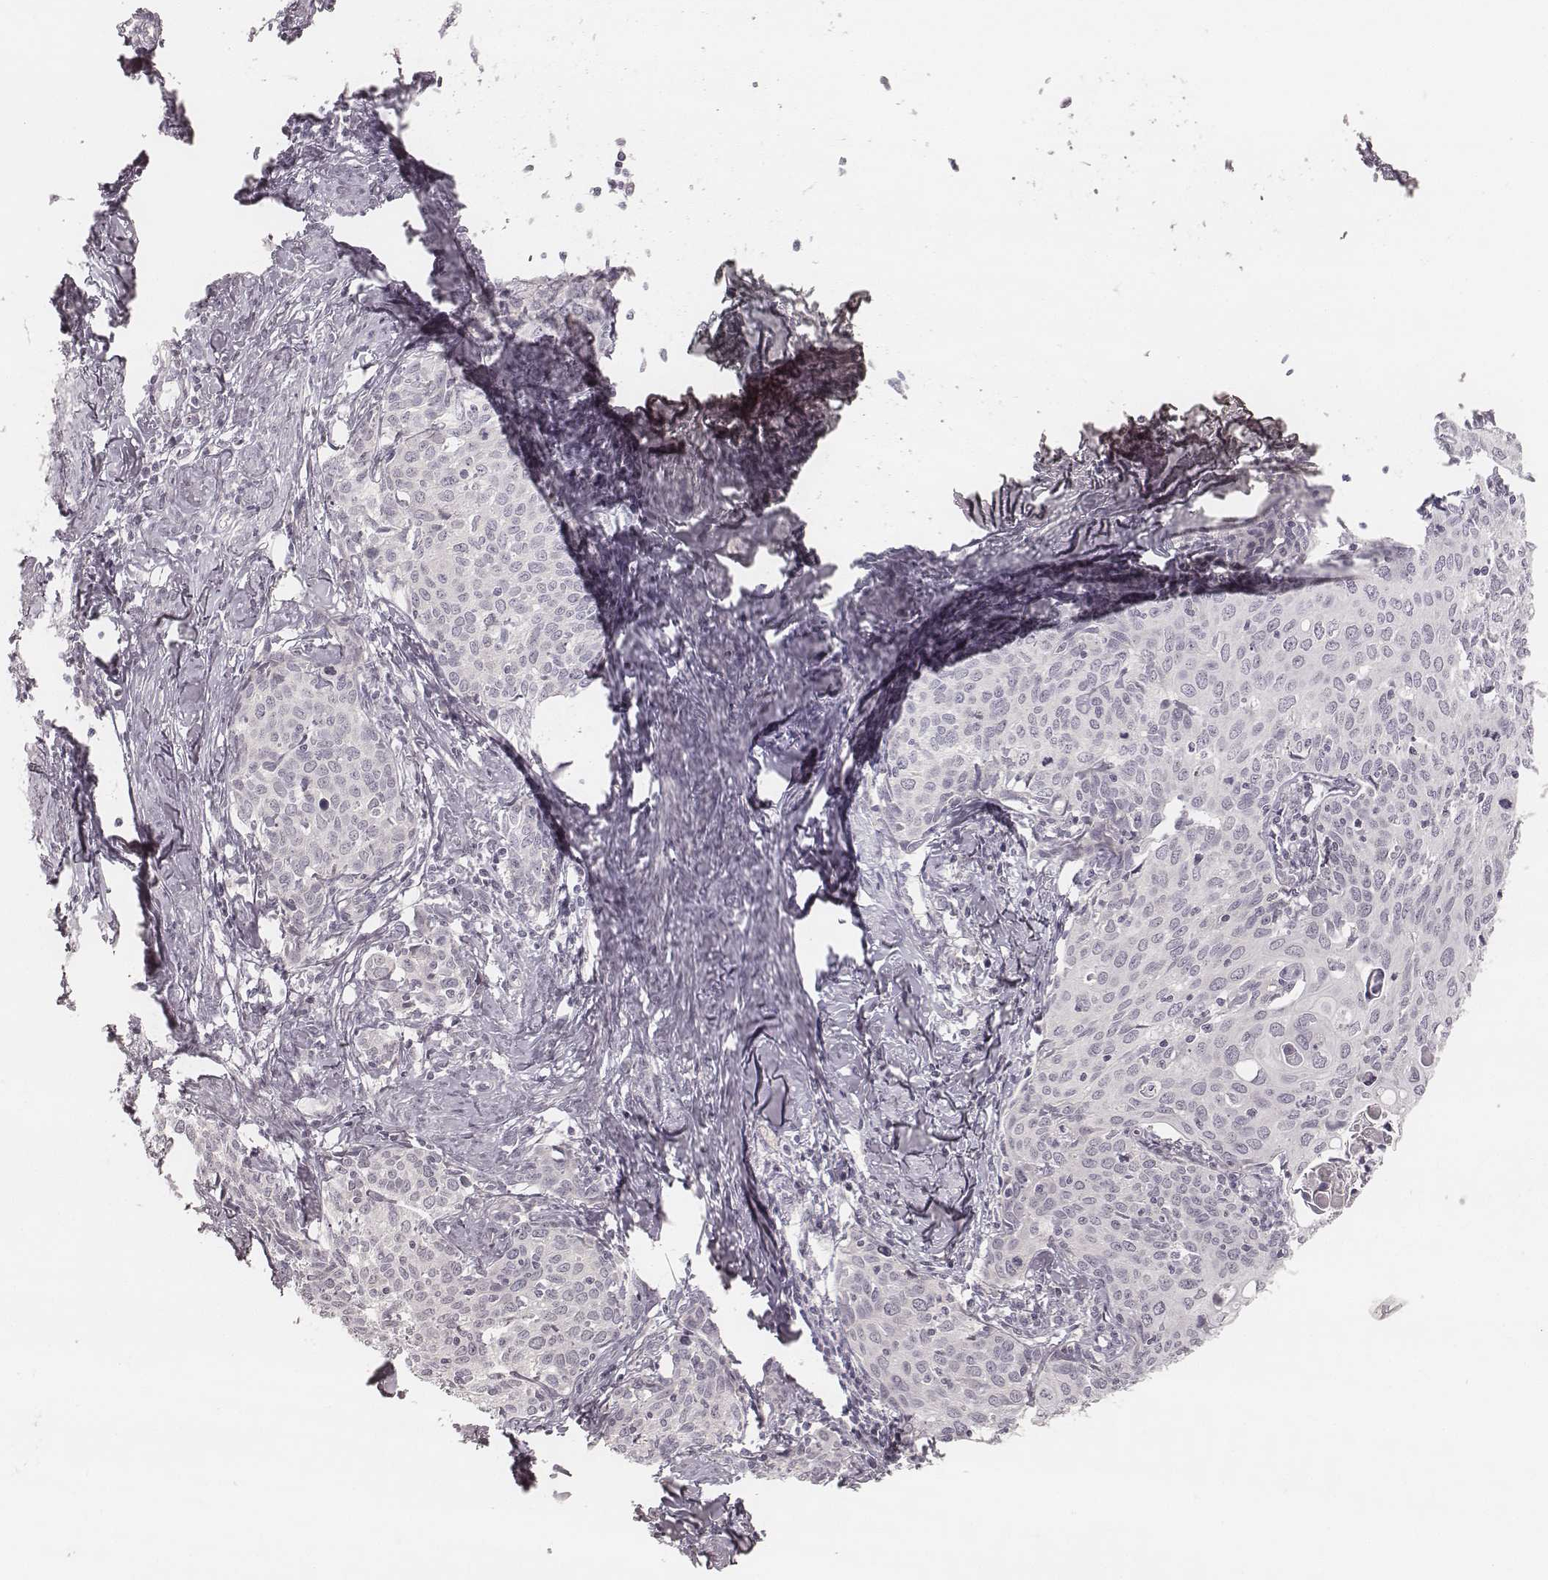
{"staining": {"intensity": "negative", "quantity": "none", "location": "none"}, "tissue": "cervical cancer", "cell_type": "Tumor cells", "image_type": "cancer", "snomed": [{"axis": "morphology", "description": "Squamous cell carcinoma, NOS"}, {"axis": "topography", "description": "Cervix"}], "caption": "IHC photomicrograph of cervical squamous cell carcinoma stained for a protein (brown), which reveals no expression in tumor cells.", "gene": "ACACB", "patient": {"sex": "female", "age": 62}}